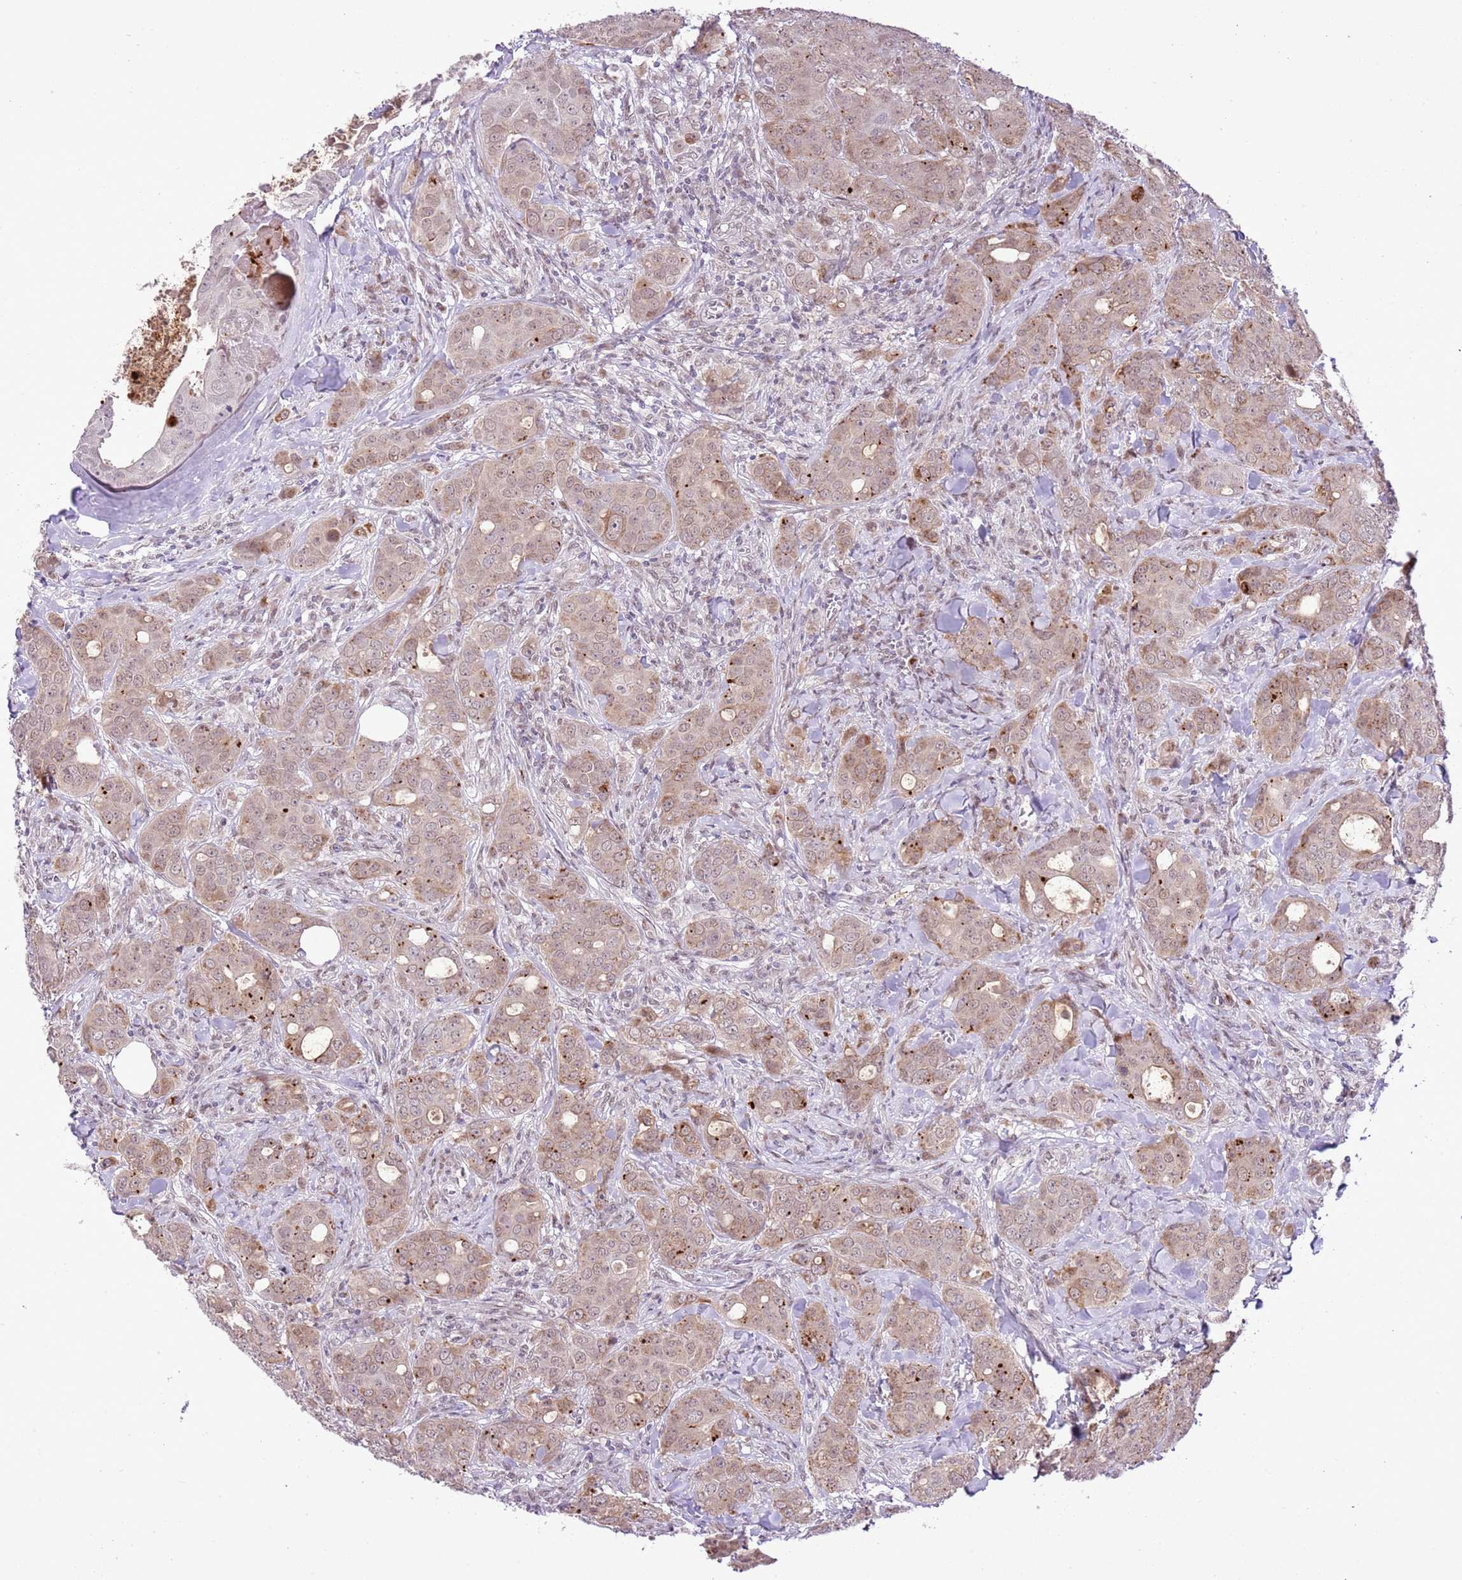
{"staining": {"intensity": "weak", "quantity": ">75%", "location": "cytoplasmic/membranous,nuclear"}, "tissue": "breast cancer", "cell_type": "Tumor cells", "image_type": "cancer", "snomed": [{"axis": "morphology", "description": "Duct carcinoma"}, {"axis": "topography", "description": "Breast"}], "caption": "Weak cytoplasmic/membranous and nuclear staining for a protein is identified in about >75% of tumor cells of breast cancer (invasive ductal carcinoma) using IHC.", "gene": "NACC2", "patient": {"sex": "female", "age": 43}}